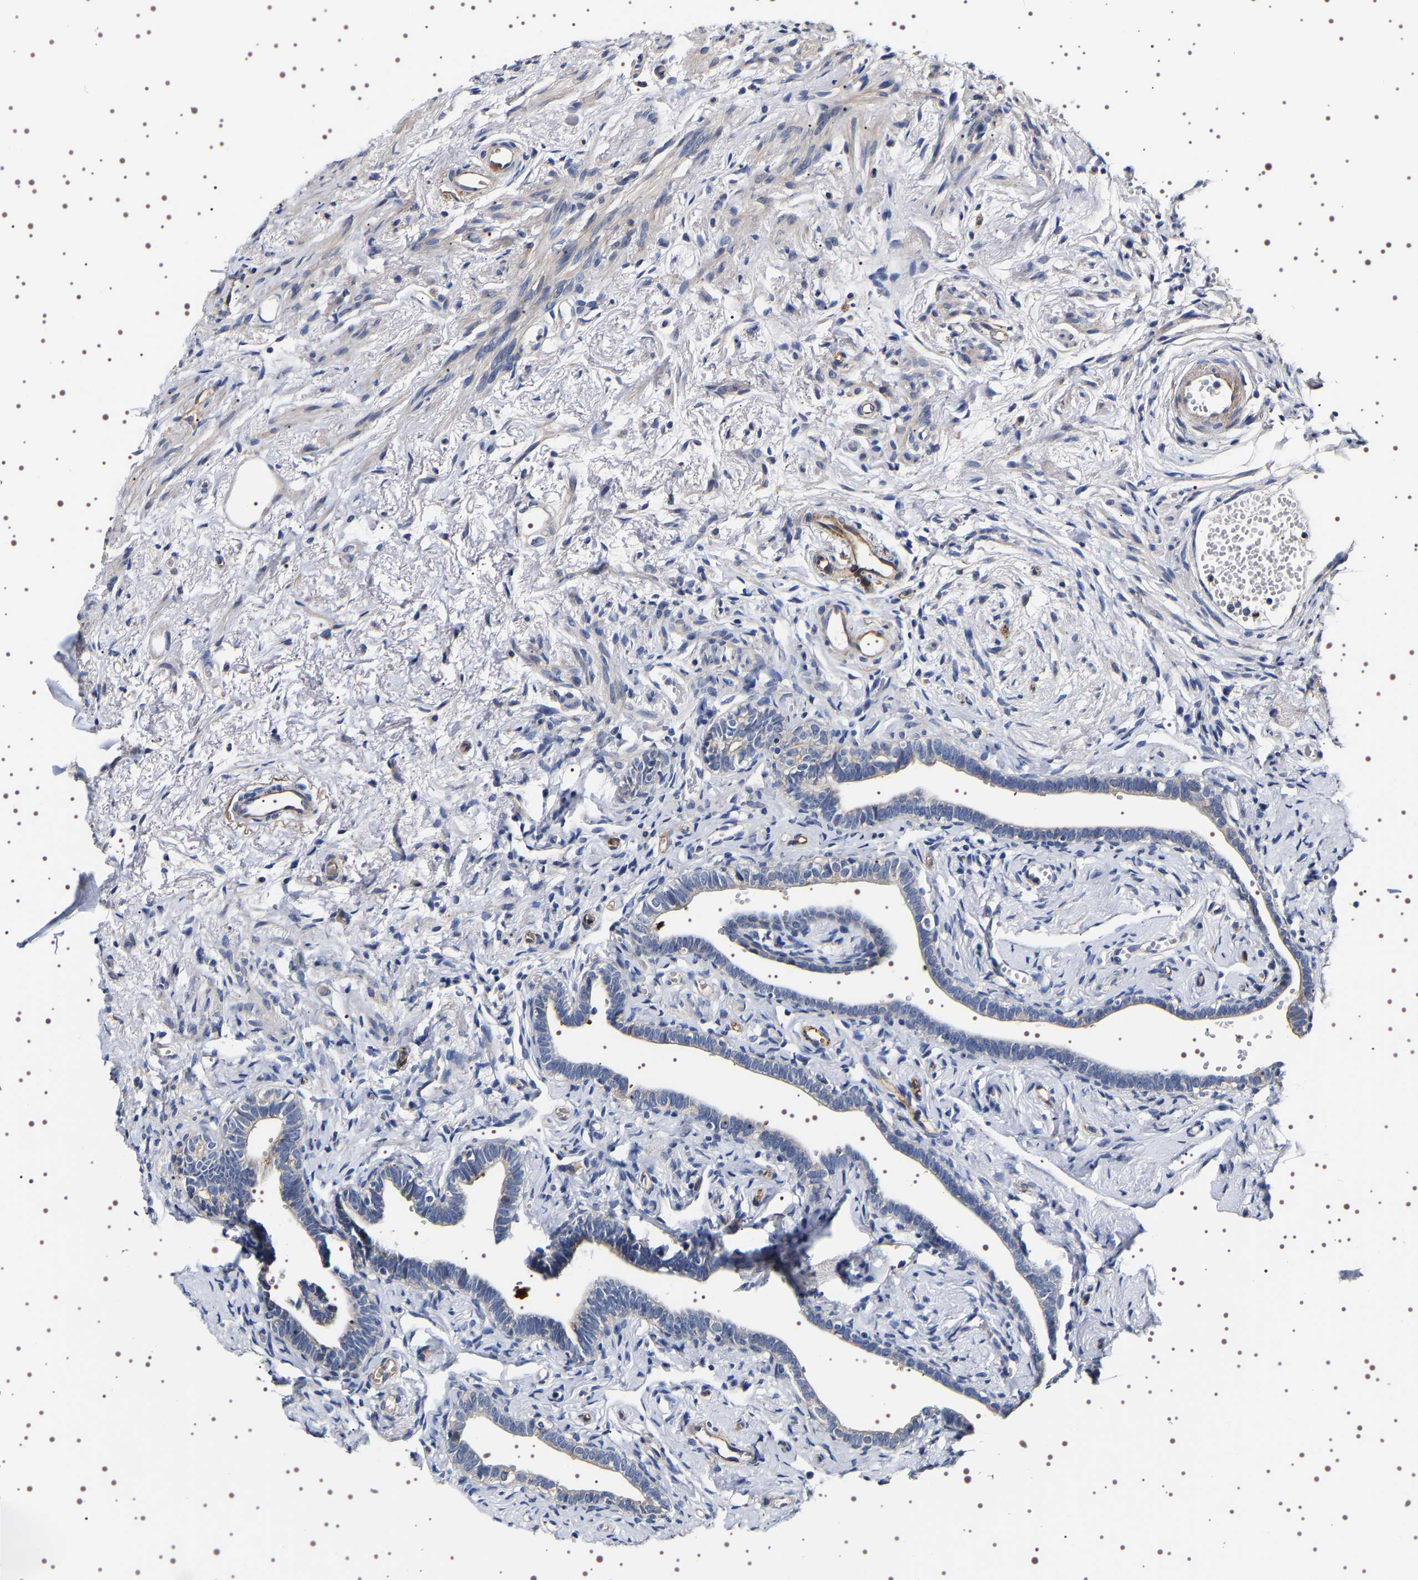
{"staining": {"intensity": "weak", "quantity": "25%-75%", "location": "cytoplasmic/membranous"}, "tissue": "fallopian tube", "cell_type": "Glandular cells", "image_type": "normal", "snomed": [{"axis": "morphology", "description": "Normal tissue, NOS"}, {"axis": "topography", "description": "Fallopian tube"}], "caption": "Immunohistochemical staining of unremarkable fallopian tube reveals 25%-75% levels of weak cytoplasmic/membranous protein expression in approximately 25%-75% of glandular cells. (Brightfield microscopy of DAB IHC at high magnification).", "gene": "ALPL", "patient": {"sex": "female", "age": 71}}